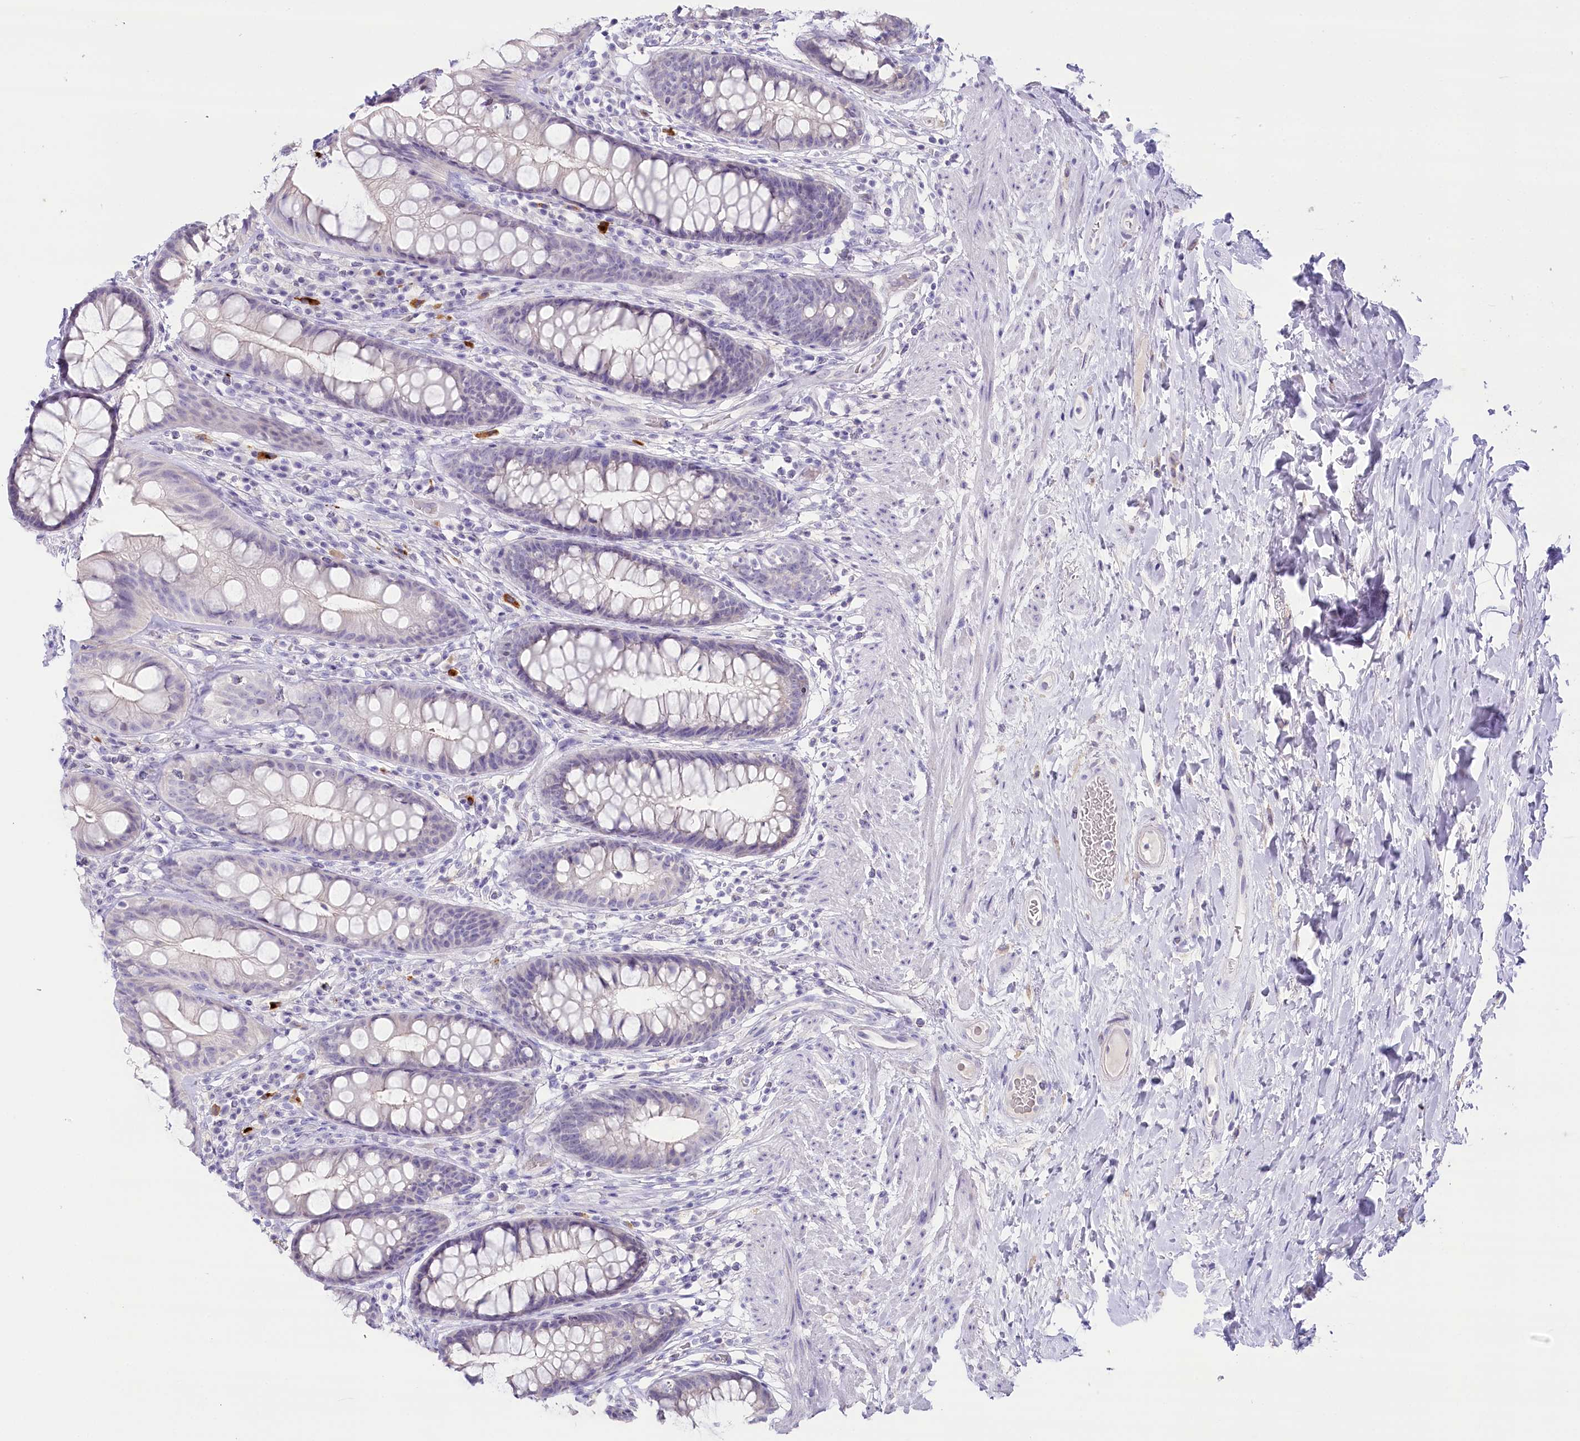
{"staining": {"intensity": "negative", "quantity": "none", "location": "none"}, "tissue": "rectum", "cell_type": "Glandular cells", "image_type": "normal", "snomed": [{"axis": "morphology", "description": "Normal tissue, NOS"}, {"axis": "topography", "description": "Rectum"}], "caption": "Human rectum stained for a protein using immunohistochemistry (IHC) shows no staining in glandular cells.", "gene": "MYOZ1", "patient": {"sex": "male", "age": 74}}